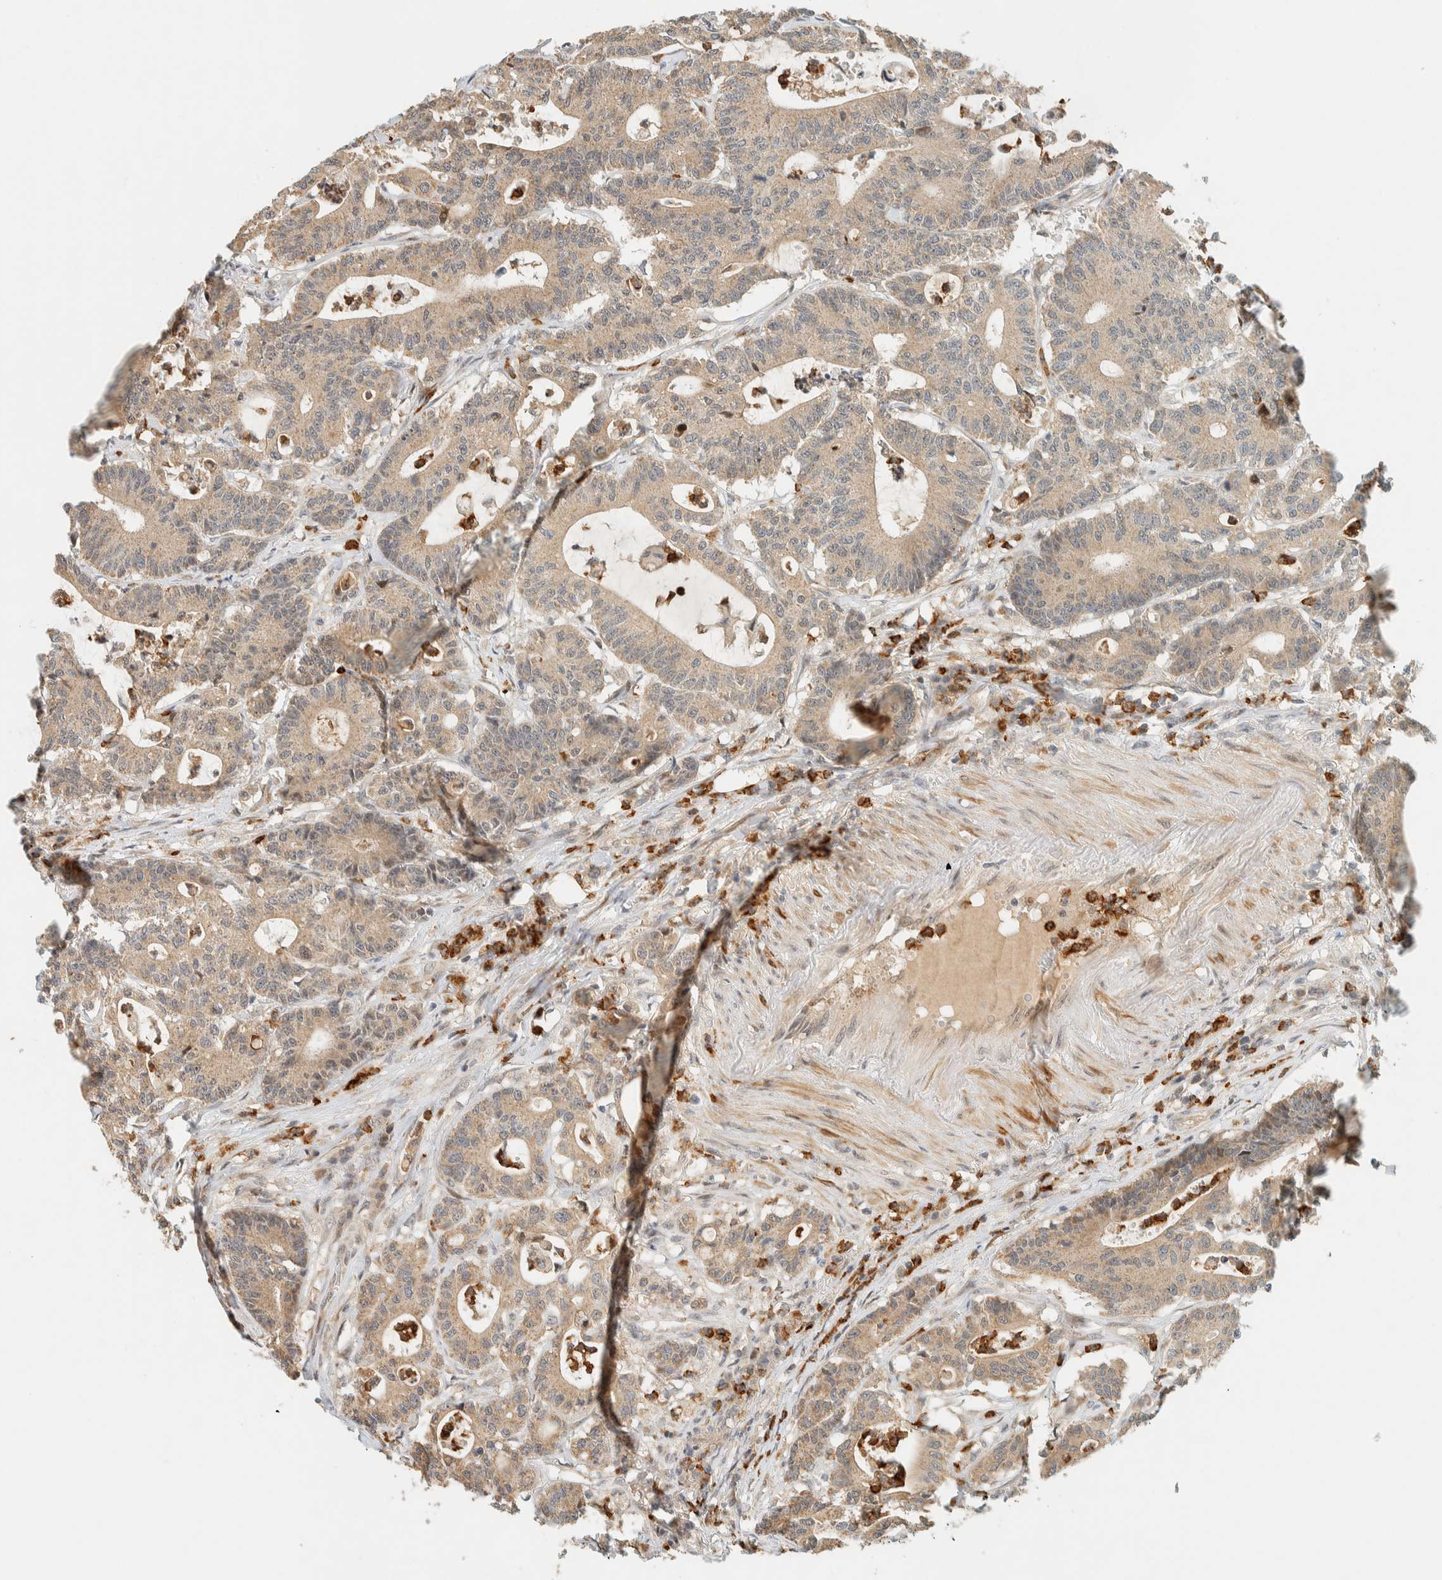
{"staining": {"intensity": "weak", "quantity": ">75%", "location": "cytoplasmic/membranous"}, "tissue": "colorectal cancer", "cell_type": "Tumor cells", "image_type": "cancer", "snomed": [{"axis": "morphology", "description": "Adenocarcinoma, NOS"}, {"axis": "topography", "description": "Colon"}], "caption": "Adenocarcinoma (colorectal) stained for a protein (brown) displays weak cytoplasmic/membranous positive staining in about >75% of tumor cells.", "gene": "CCDC171", "patient": {"sex": "female", "age": 84}}